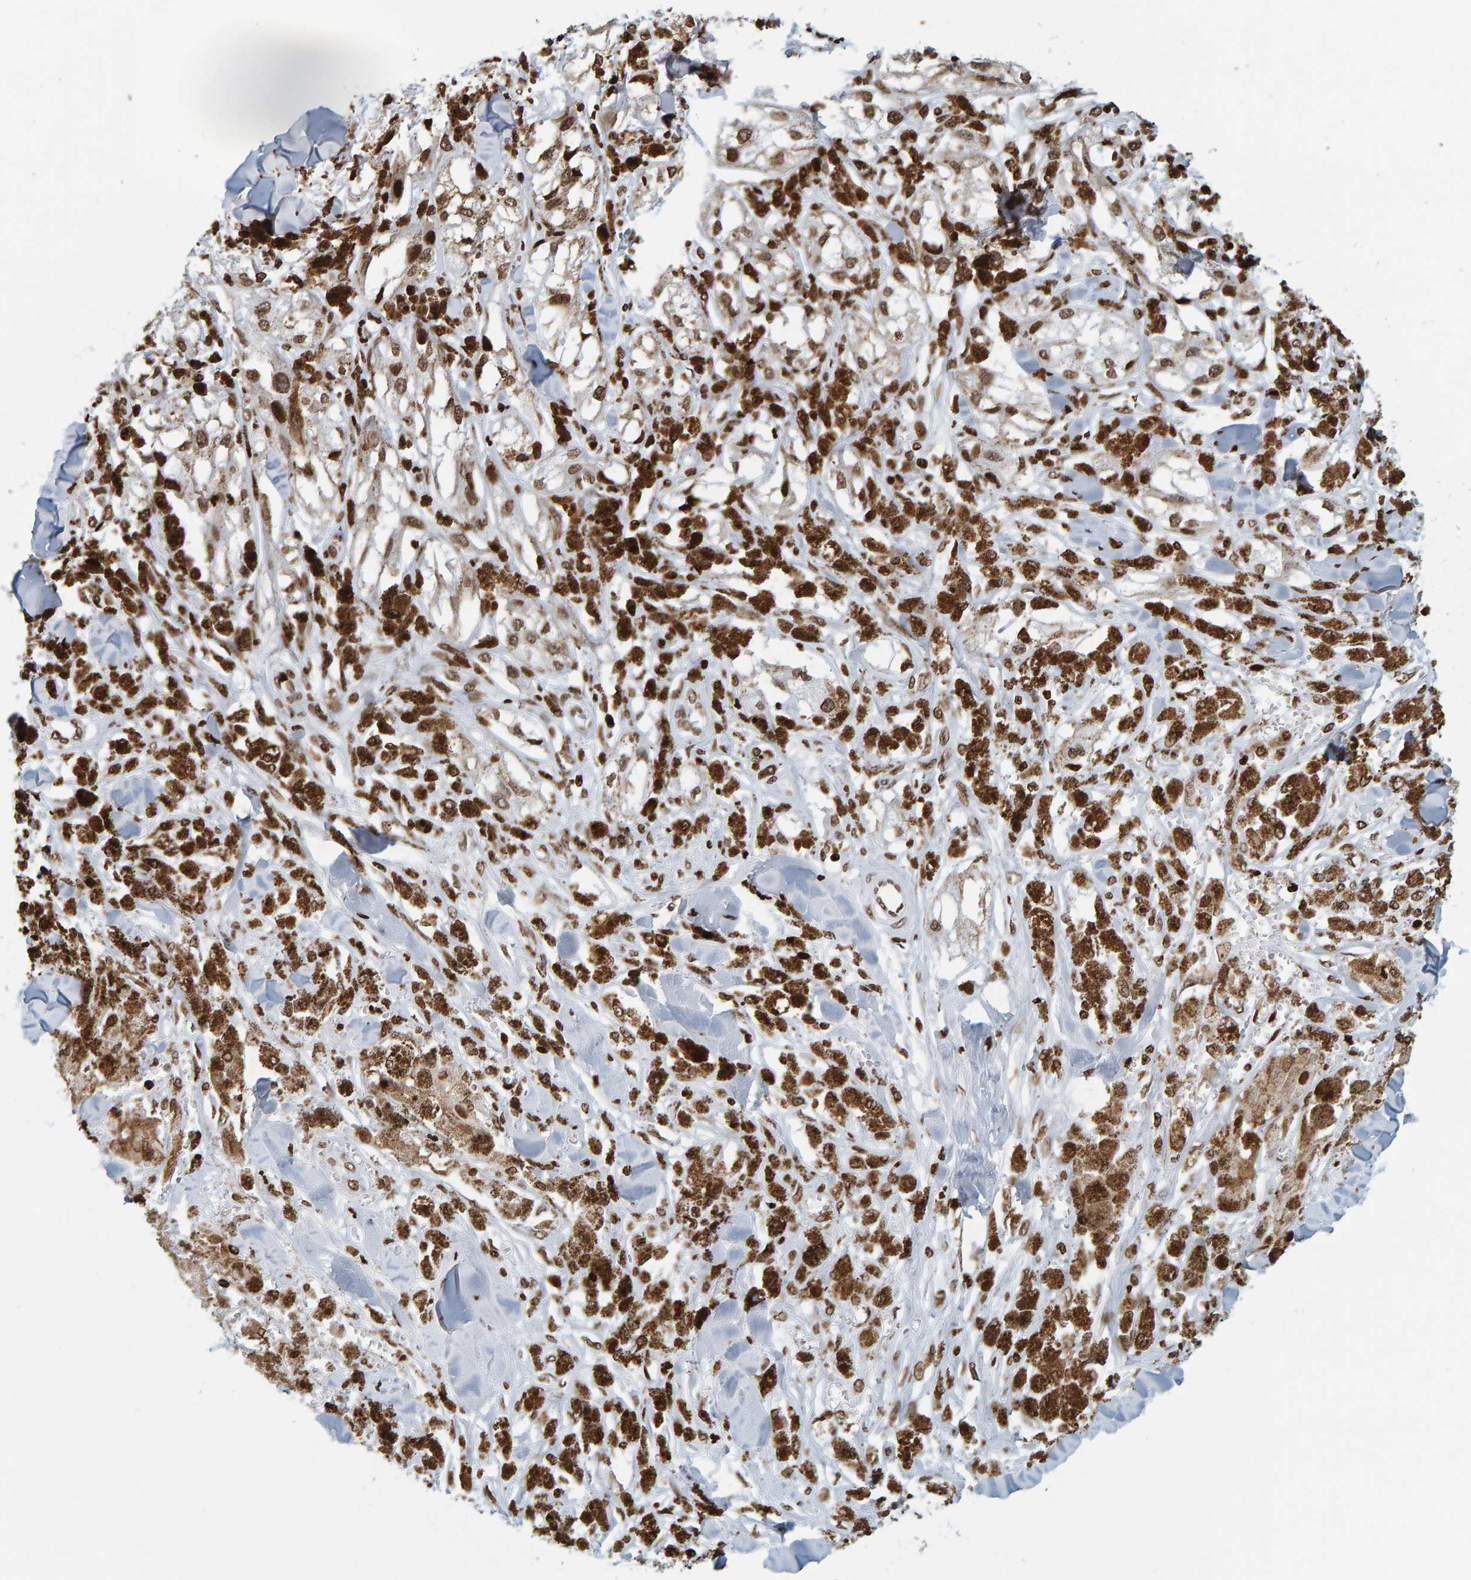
{"staining": {"intensity": "moderate", "quantity": ">75%", "location": "nuclear"}, "tissue": "melanoma", "cell_type": "Tumor cells", "image_type": "cancer", "snomed": [{"axis": "morphology", "description": "Malignant melanoma, NOS"}, {"axis": "topography", "description": "Skin"}], "caption": "There is medium levels of moderate nuclear staining in tumor cells of malignant melanoma, as demonstrated by immunohistochemical staining (brown color).", "gene": "BRF2", "patient": {"sex": "male", "age": 88}}